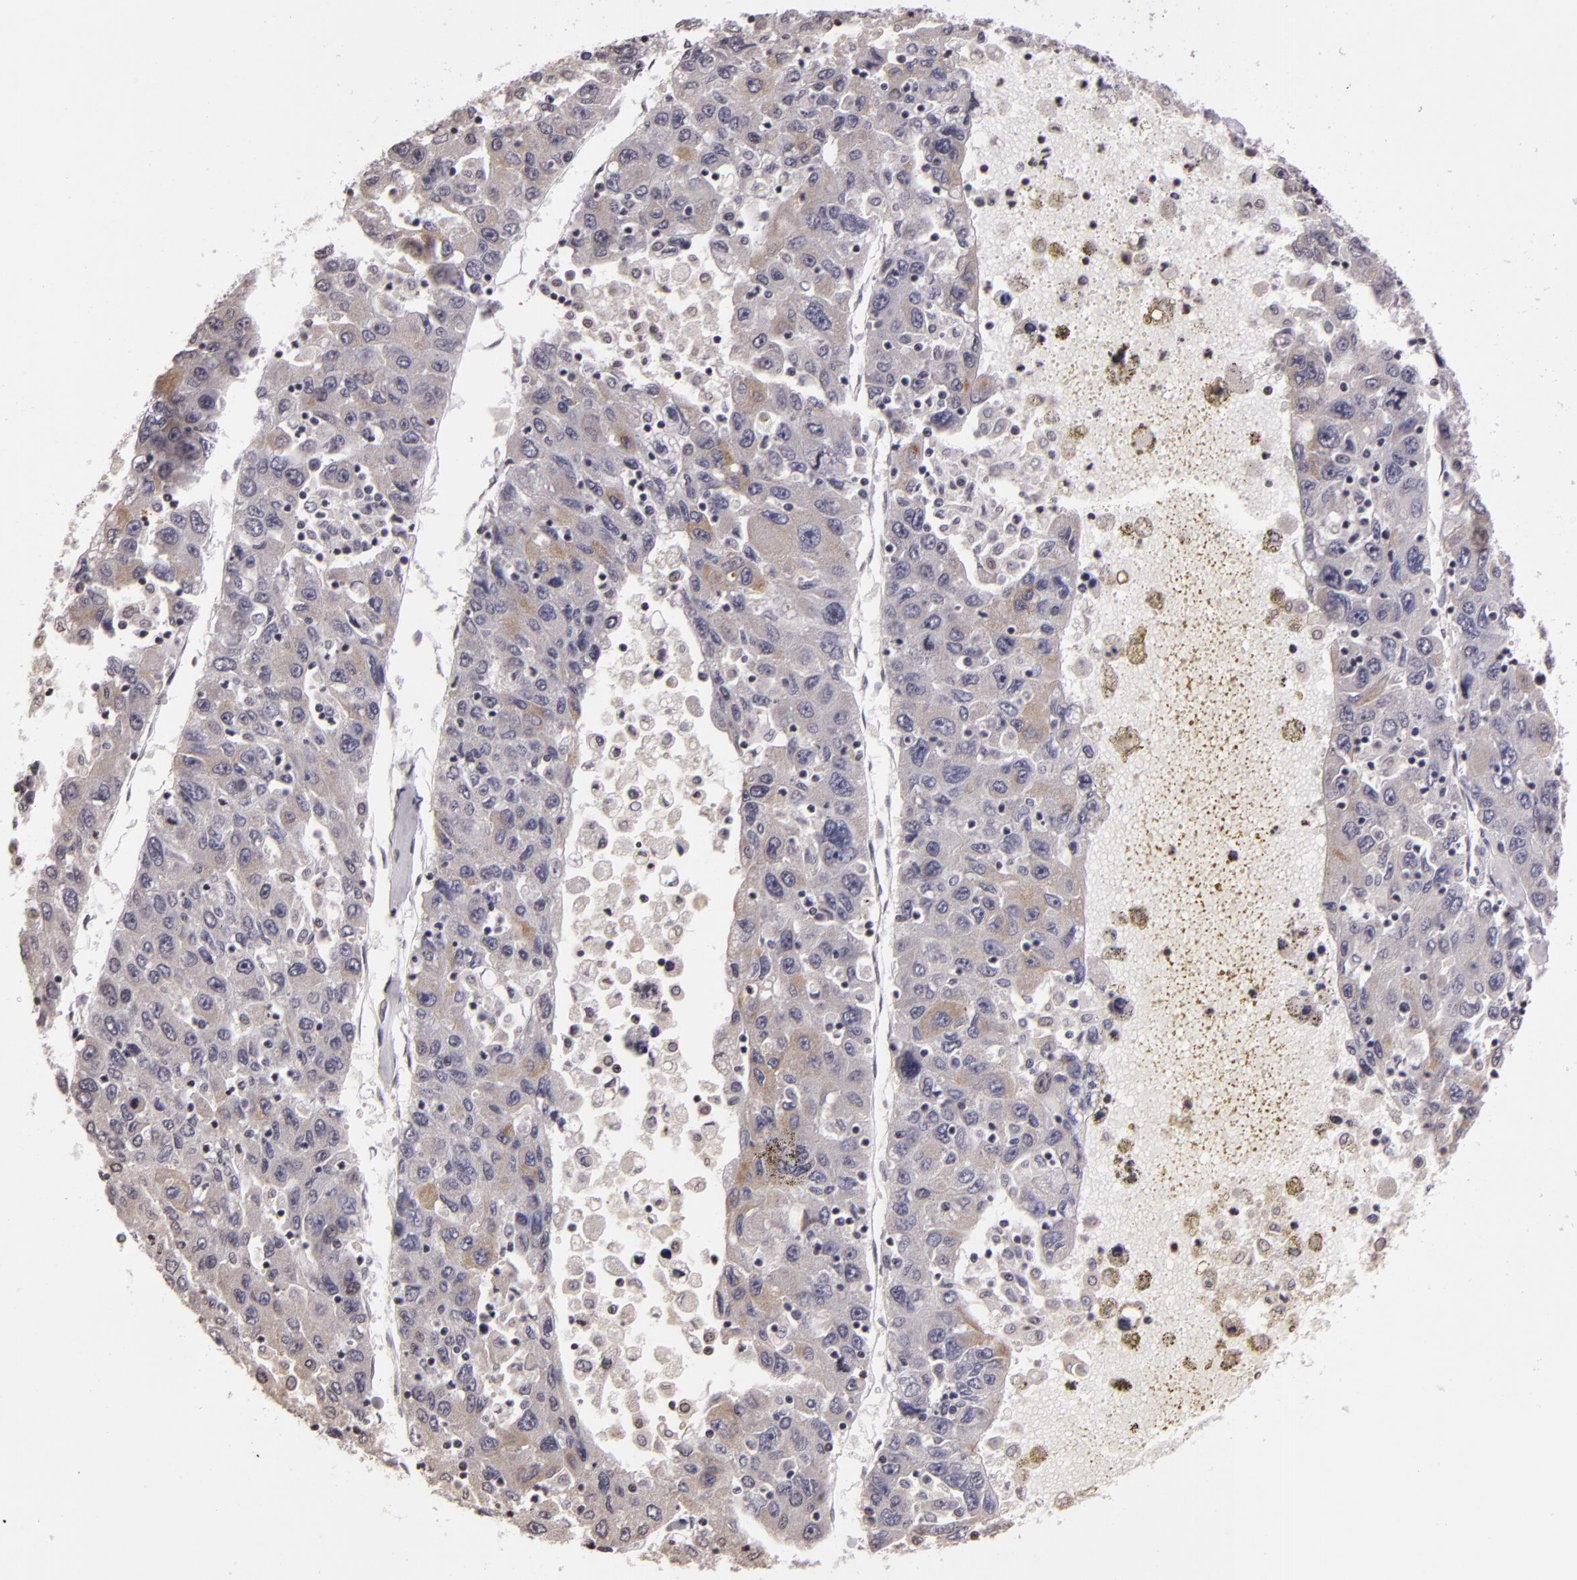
{"staining": {"intensity": "weak", "quantity": "25%-75%", "location": "cytoplasmic/membranous"}, "tissue": "liver cancer", "cell_type": "Tumor cells", "image_type": "cancer", "snomed": [{"axis": "morphology", "description": "Carcinoma, Hepatocellular, NOS"}, {"axis": "topography", "description": "Liver"}], "caption": "Liver cancer (hepatocellular carcinoma) tissue reveals weak cytoplasmic/membranous staining in about 25%-75% of tumor cells (brown staining indicates protein expression, while blue staining denotes nuclei).", "gene": "MUC1", "patient": {"sex": "male", "age": 49}}